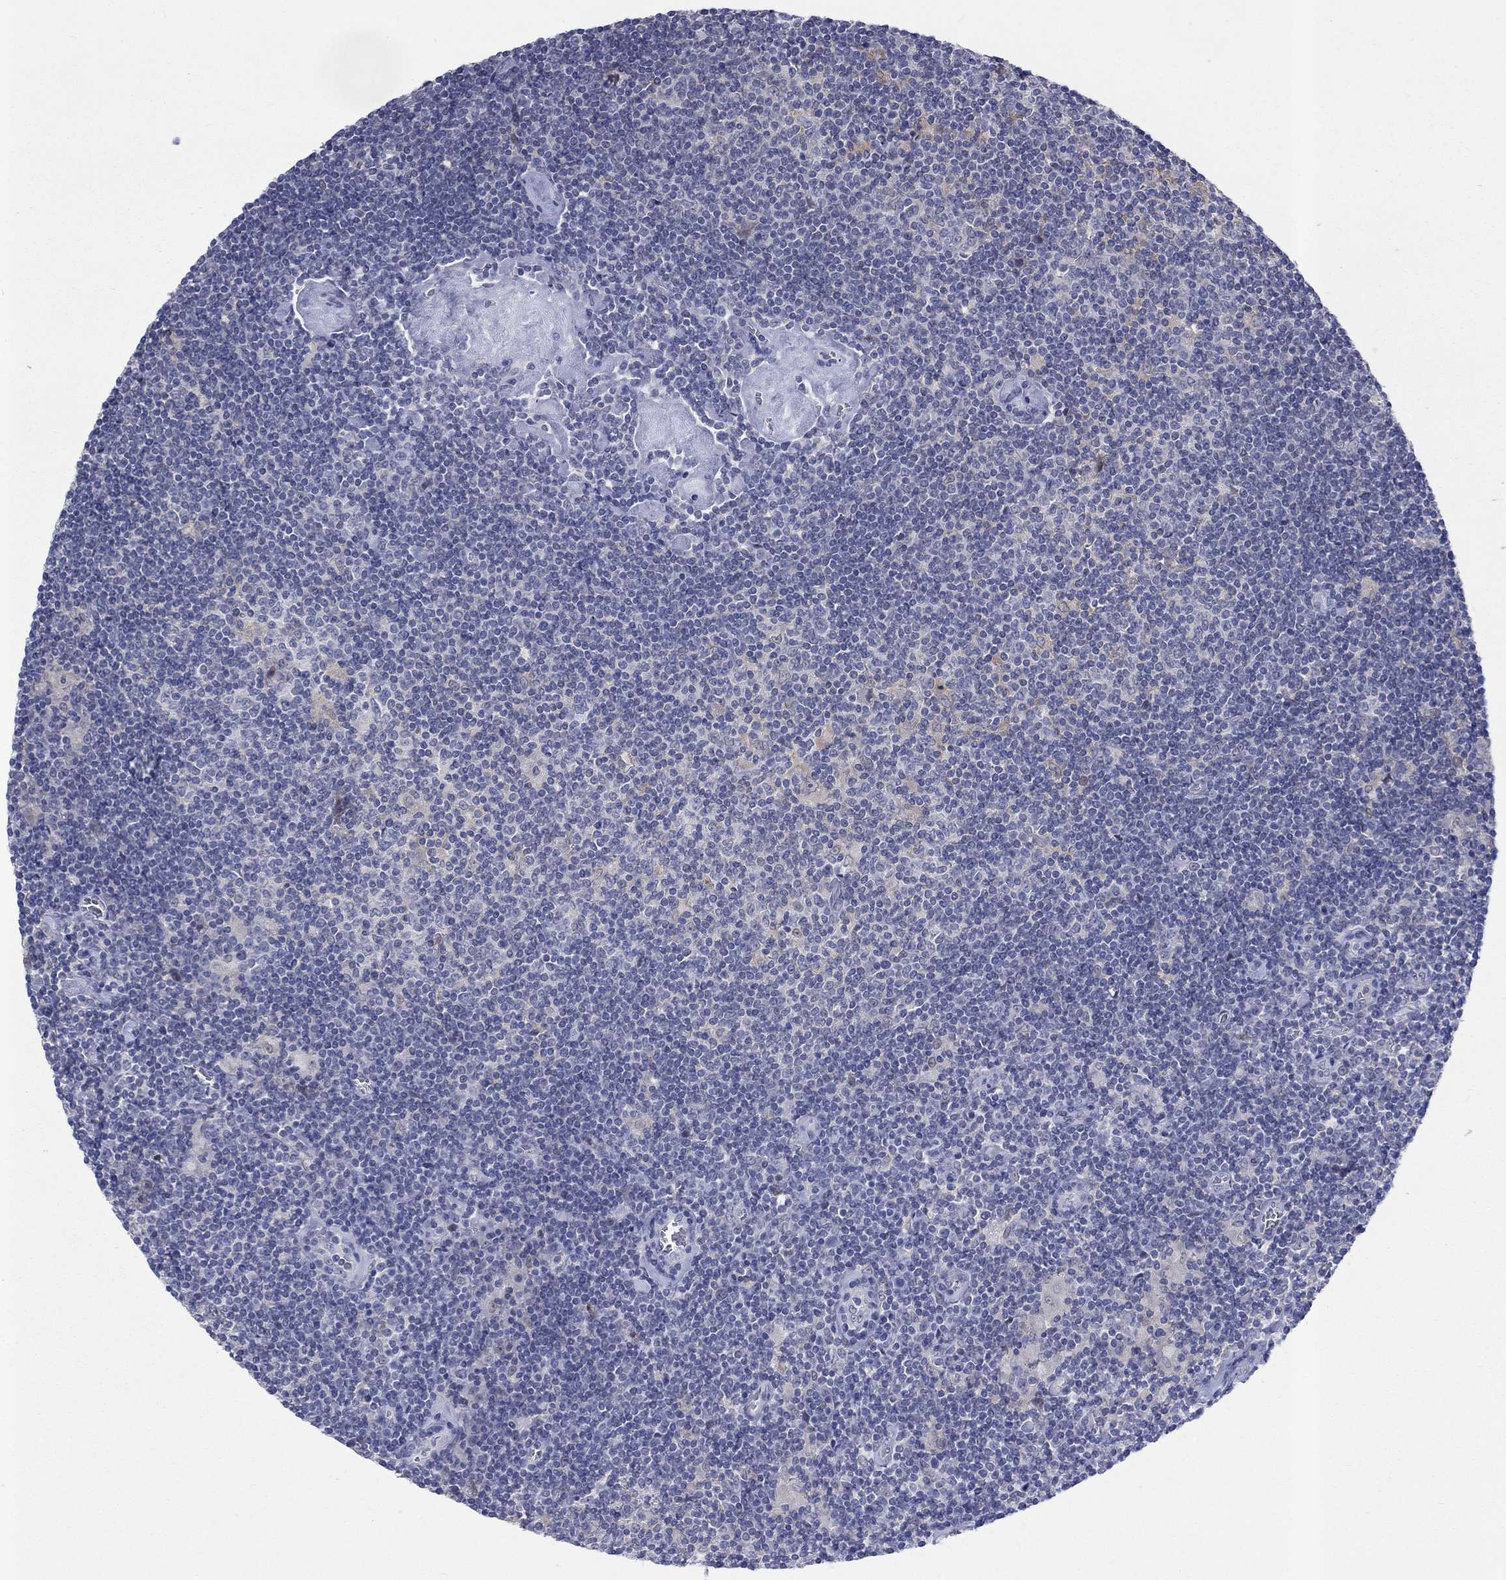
{"staining": {"intensity": "negative", "quantity": "none", "location": "none"}, "tissue": "lymphoma", "cell_type": "Tumor cells", "image_type": "cancer", "snomed": [{"axis": "morphology", "description": "Hodgkin's disease, NOS"}, {"axis": "topography", "description": "Lymph node"}], "caption": "Protein analysis of Hodgkin's disease exhibits no significant positivity in tumor cells.", "gene": "EGFLAM", "patient": {"sex": "male", "age": 40}}